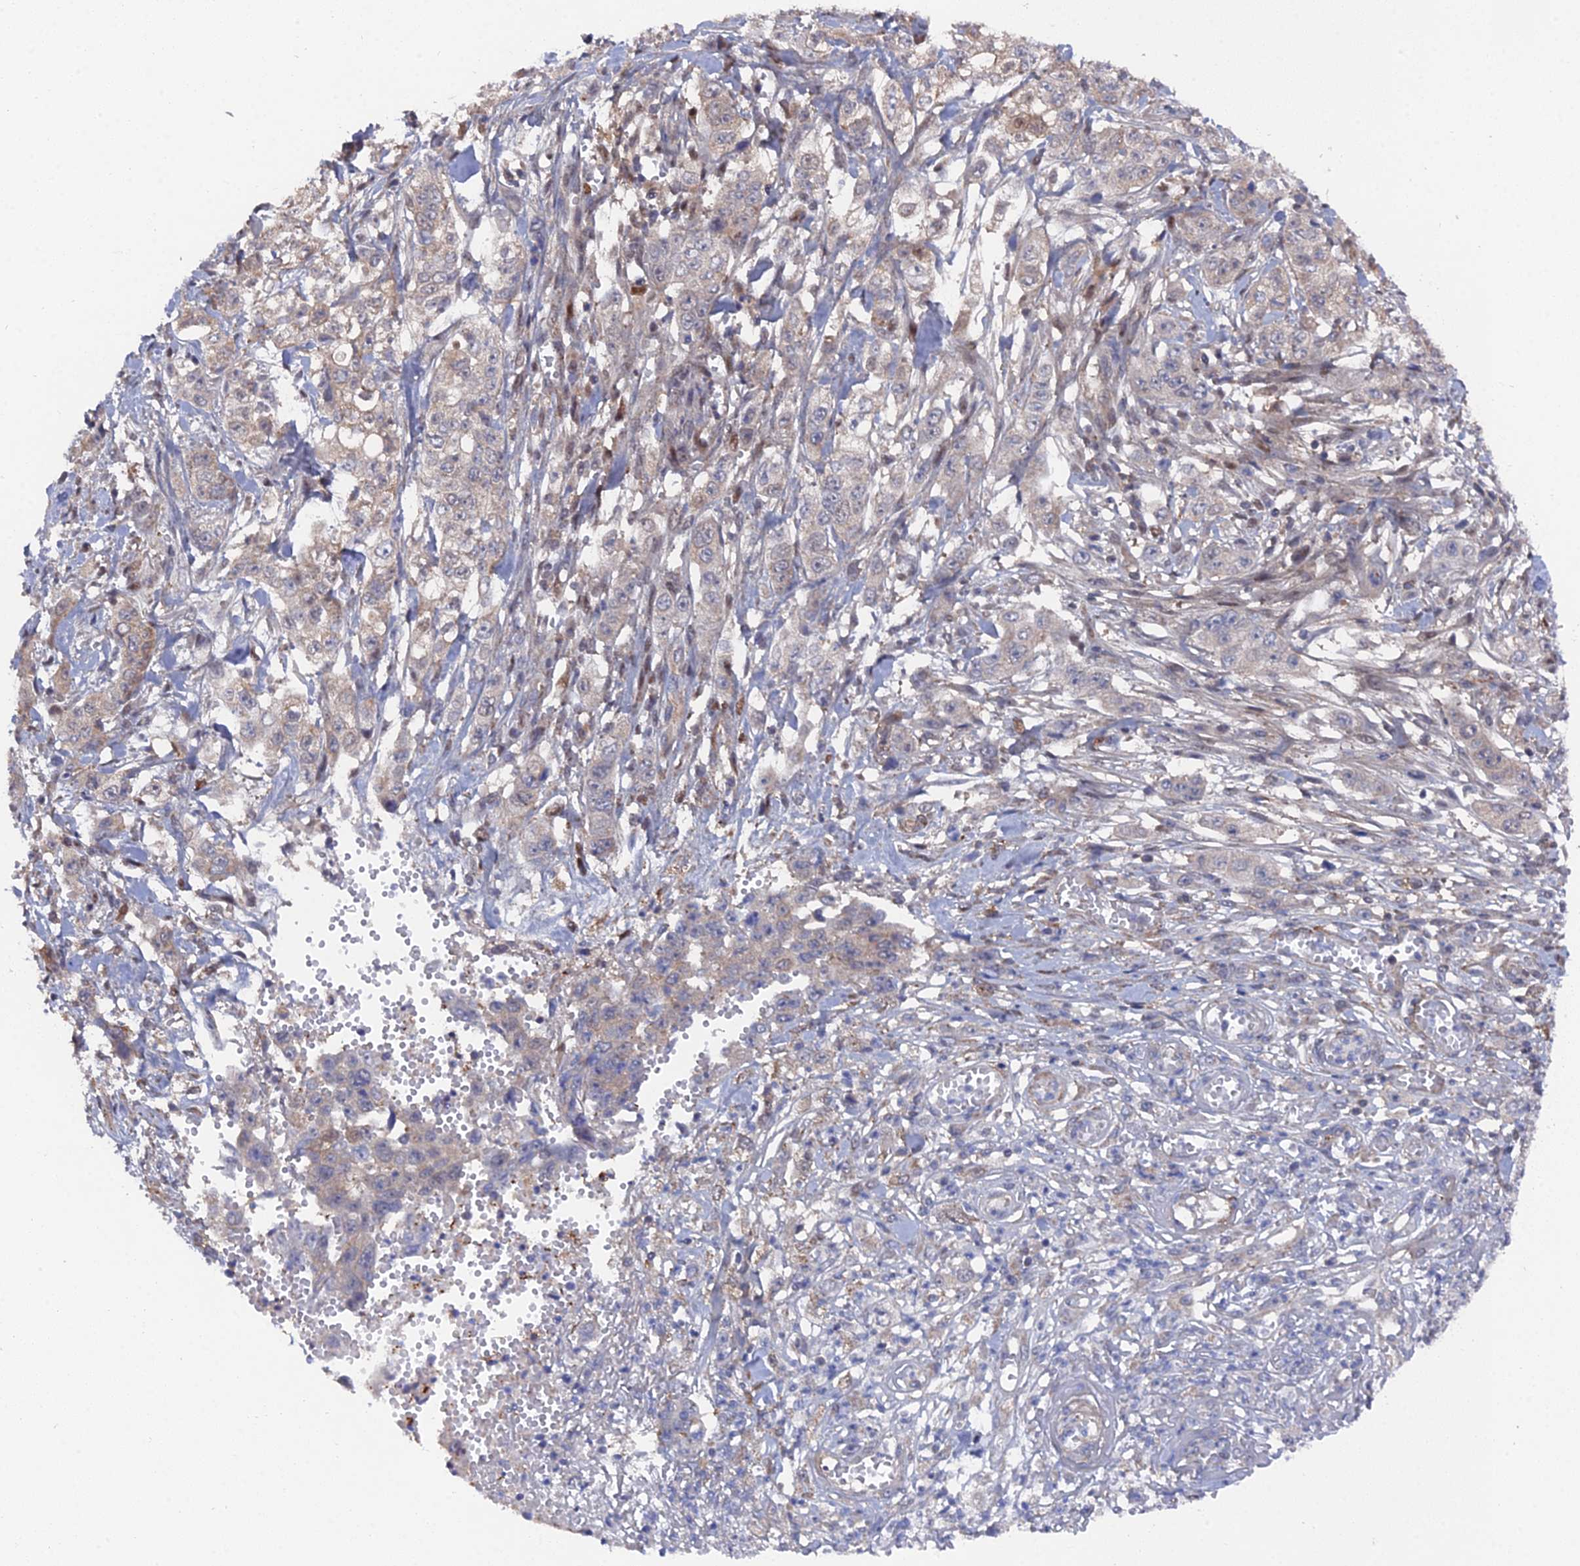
{"staining": {"intensity": "weak", "quantity": "25%-75%", "location": "cytoplasmic/membranous"}, "tissue": "stomach cancer", "cell_type": "Tumor cells", "image_type": "cancer", "snomed": [{"axis": "morphology", "description": "Adenocarcinoma, NOS"}, {"axis": "topography", "description": "Stomach, upper"}], "caption": "Protein analysis of stomach cancer (adenocarcinoma) tissue demonstrates weak cytoplasmic/membranous staining in about 25%-75% of tumor cells.", "gene": "UNC5D", "patient": {"sex": "male", "age": 62}}